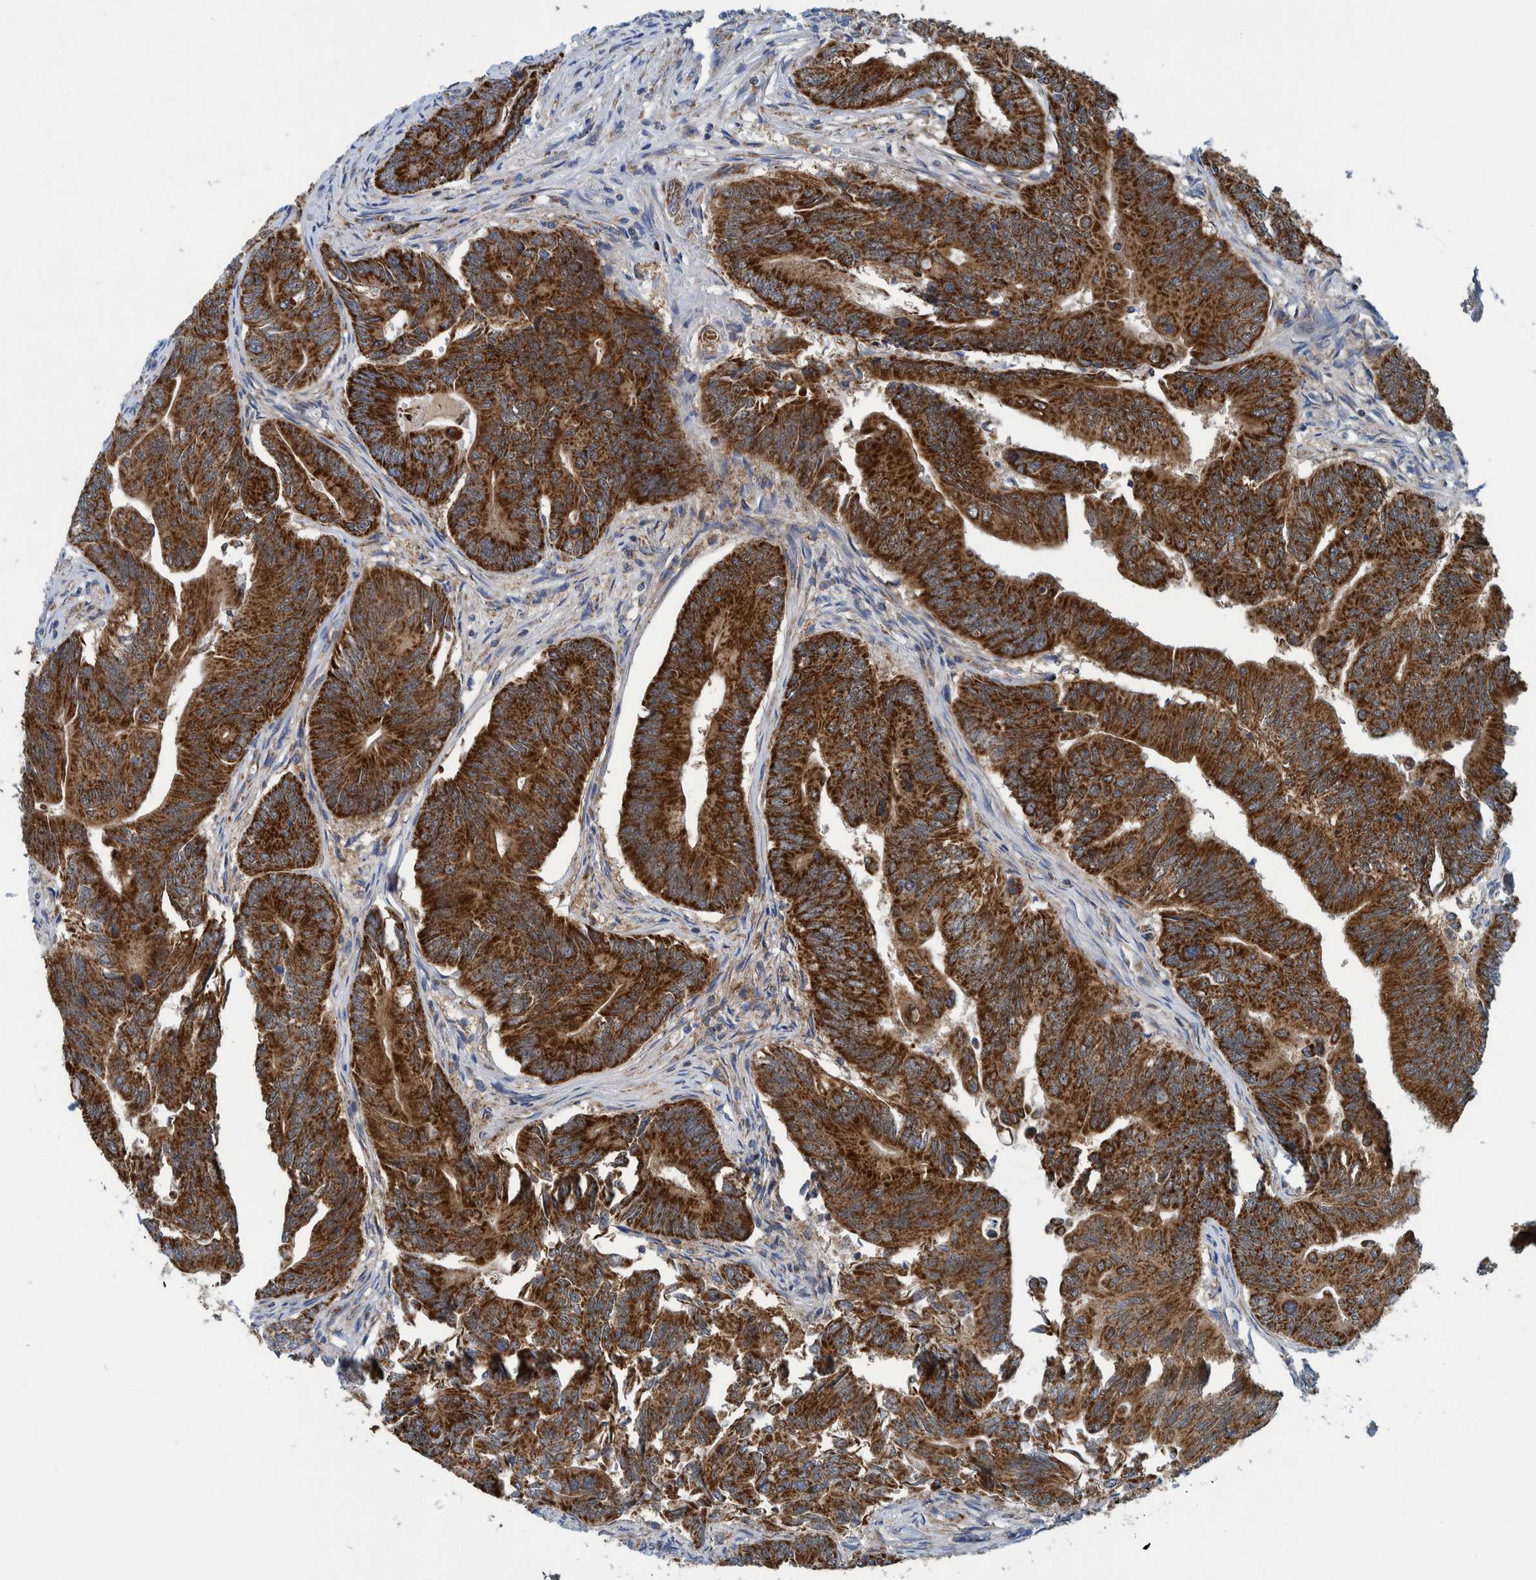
{"staining": {"intensity": "strong", "quantity": ">75%", "location": "cytoplasmic/membranous"}, "tissue": "colorectal cancer", "cell_type": "Tumor cells", "image_type": "cancer", "snomed": [{"axis": "morphology", "description": "Adenoma, NOS"}, {"axis": "morphology", "description": "Adenocarcinoma, NOS"}, {"axis": "topography", "description": "Colon"}], "caption": "Protein analysis of colorectal cancer tissue demonstrates strong cytoplasmic/membranous staining in approximately >75% of tumor cells.", "gene": "MRPS7", "patient": {"sex": "male", "age": 79}}